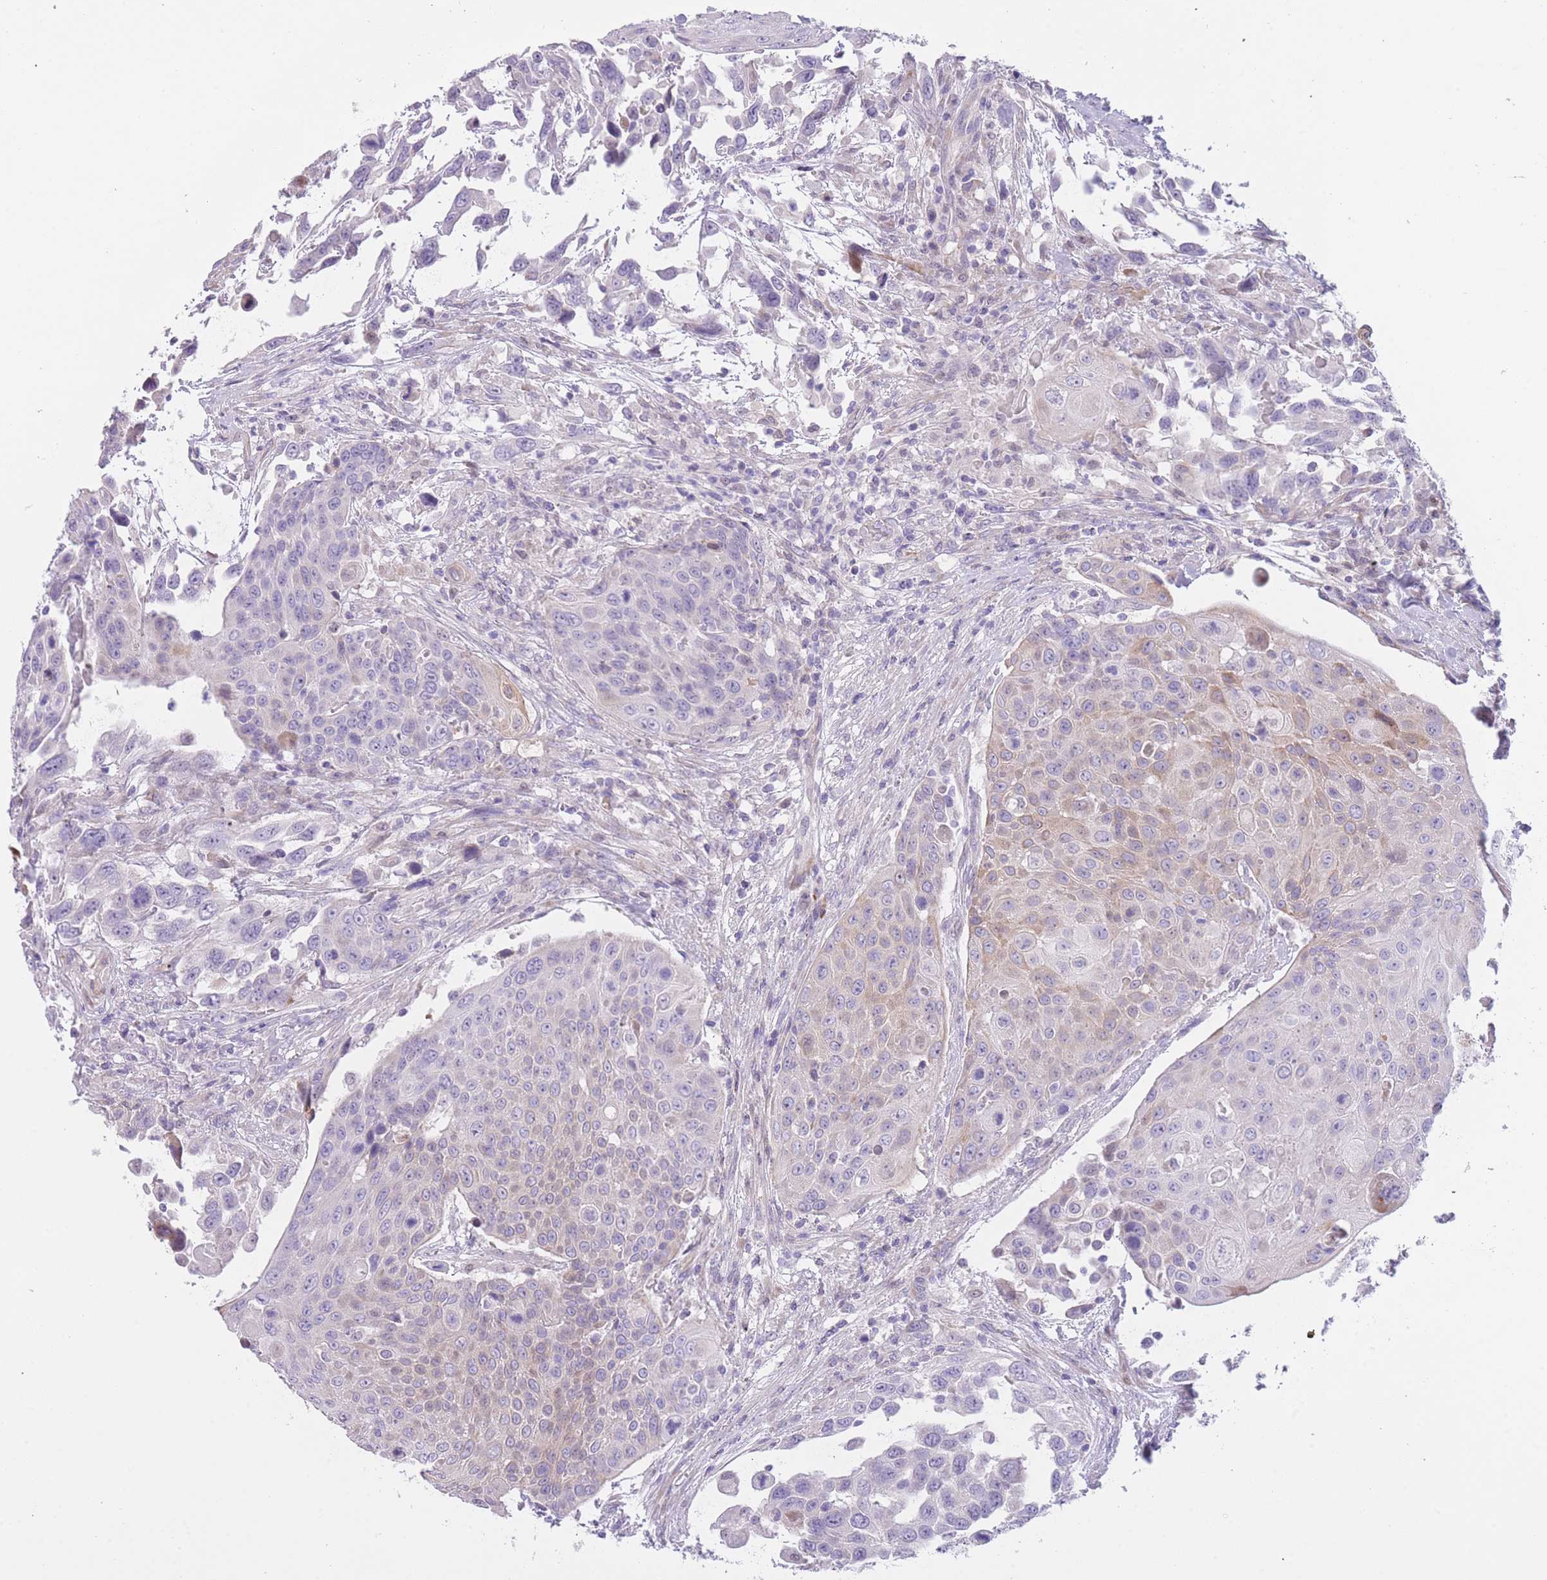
{"staining": {"intensity": "negative", "quantity": "none", "location": "none"}, "tissue": "urothelial cancer", "cell_type": "Tumor cells", "image_type": "cancer", "snomed": [{"axis": "morphology", "description": "Urothelial carcinoma, High grade"}, {"axis": "topography", "description": "Urinary bladder"}], "caption": "This is an immunohistochemistry (IHC) photomicrograph of human urothelial cancer. There is no positivity in tumor cells.", "gene": "IMPG1", "patient": {"sex": "female", "age": 70}}